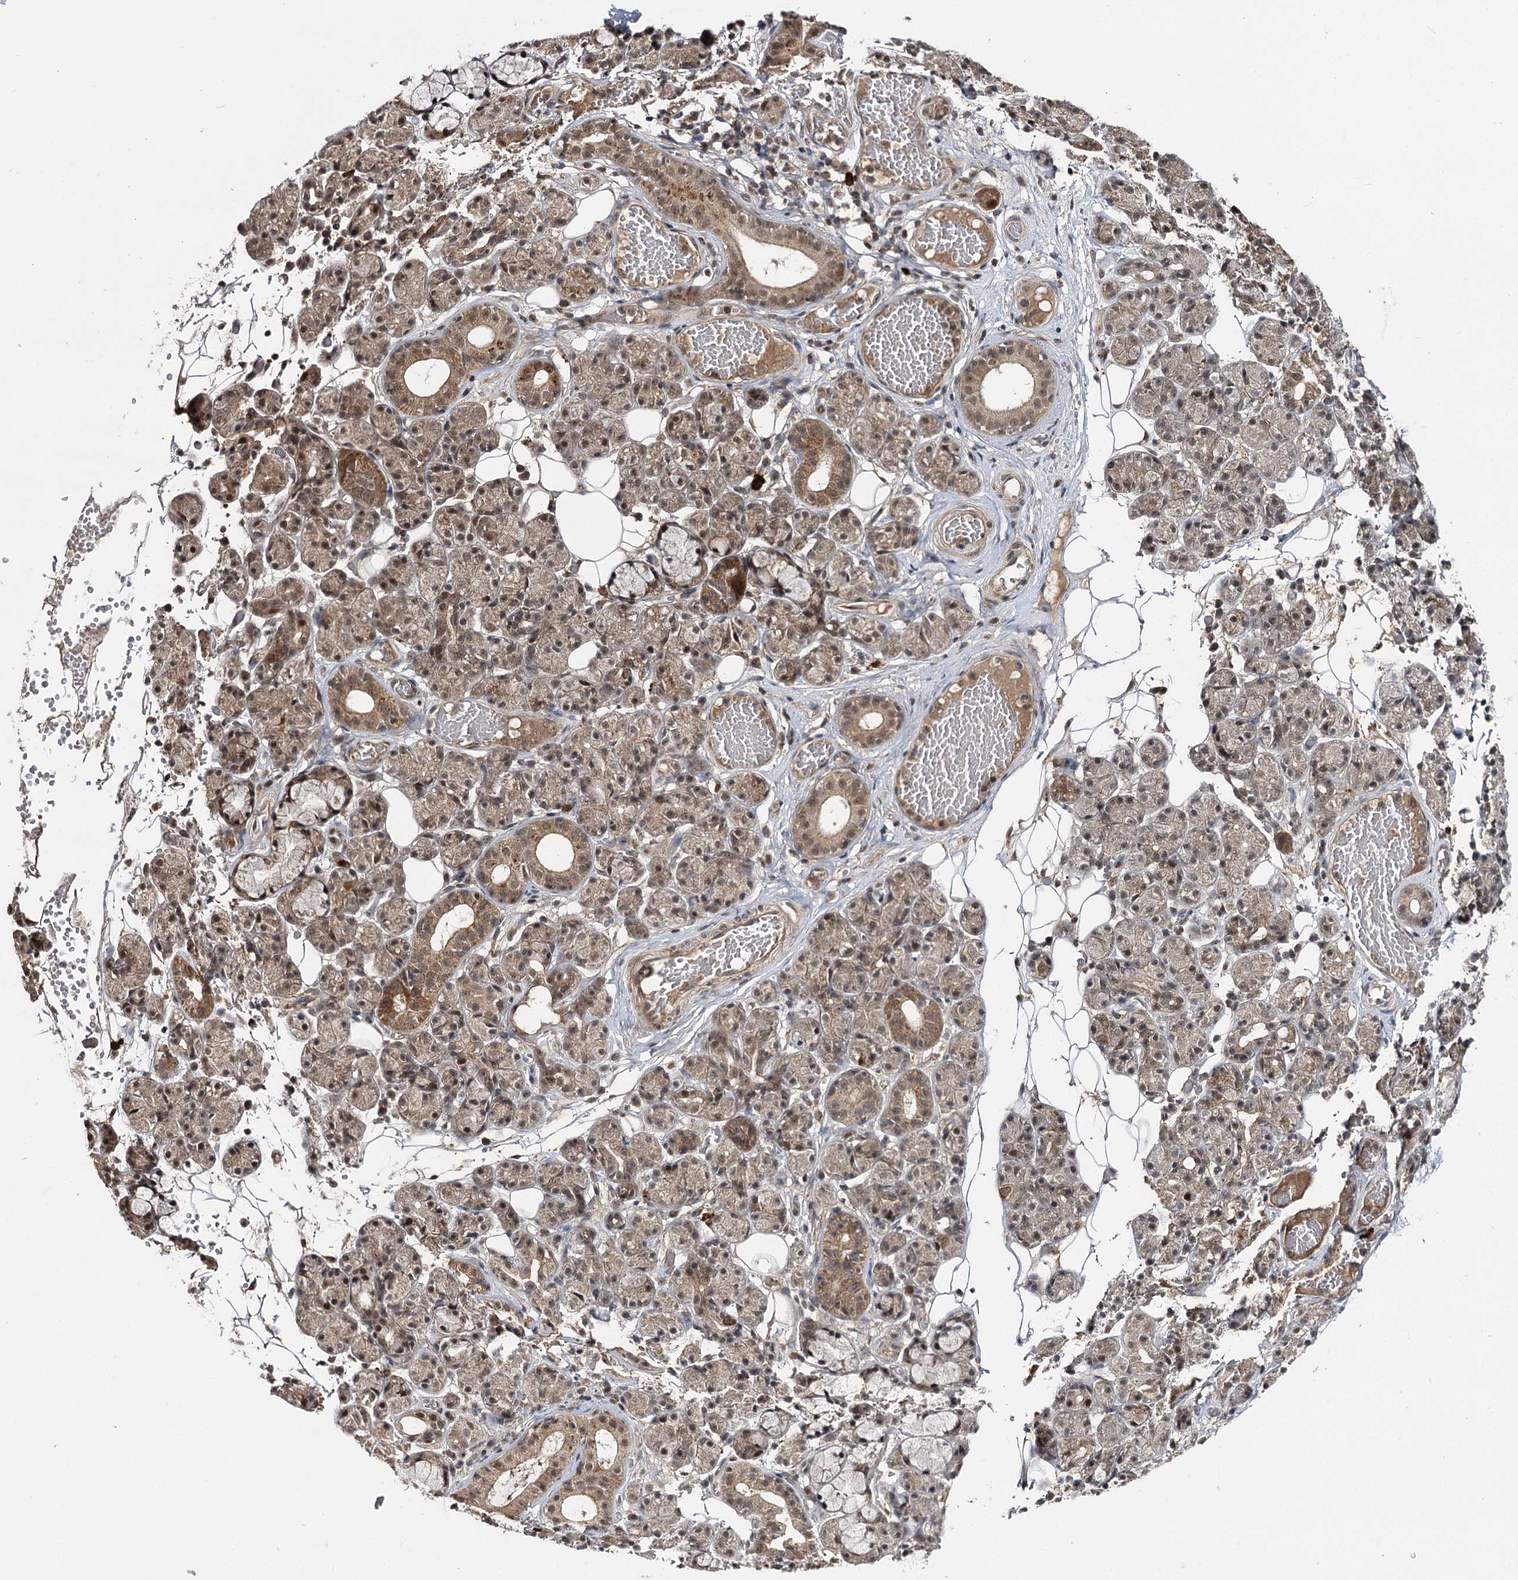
{"staining": {"intensity": "moderate", "quantity": "25%-75%", "location": "cytoplasmic/membranous,nuclear"}, "tissue": "salivary gland", "cell_type": "Glandular cells", "image_type": "normal", "snomed": [{"axis": "morphology", "description": "Normal tissue, NOS"}, {"axis": "topography", "description": "Salivary gland"}], "caption": "Immunohistochemistry of unremarkable salivary gland reveals medium levels of moderate cytoplasmic/membranous,nuclear staining in approximately 25%-75% of glandular cells.", "gene": "FAM53B", "patient": {"sex": "male", "age": 63}}